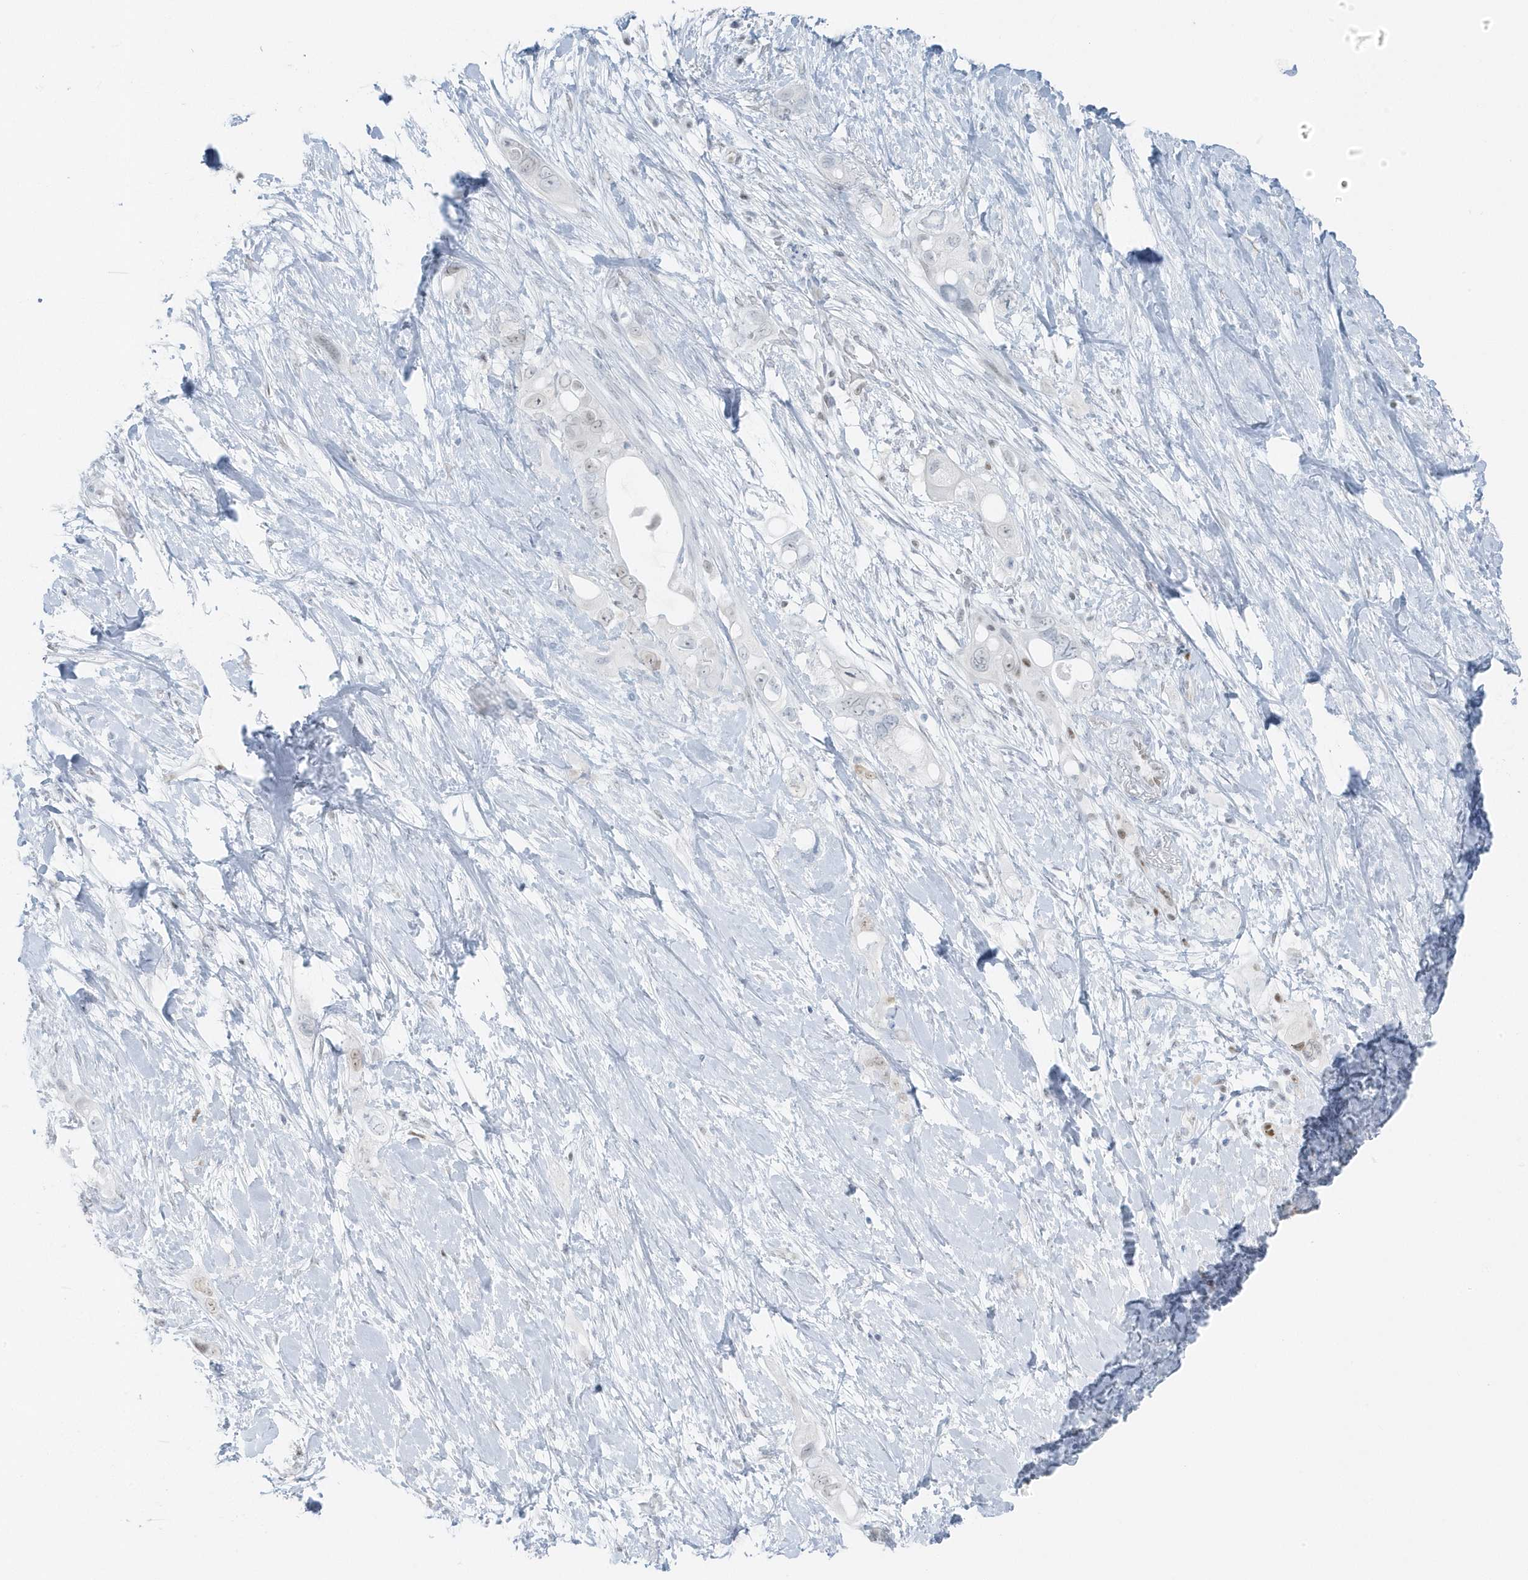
{"staining": {"intensity": "negative", "quantity": "none", "location": "none"}, "tissue": "pancreatic cancer", "cell_type": "Tumor cells", "image_type": "cancer", "snomed": [{"axis": "morphology", "description": "Adenocarcinoma, NOS"}, {"axis": "topography", "description": "Pancreas"}], "caption": "Human pancreatic cancer stained for a protein using immunohistochemistry shows no positivity in tumor cells.", "gene": "SMIM34", "patient": {"sex": "female", "age": 56}}